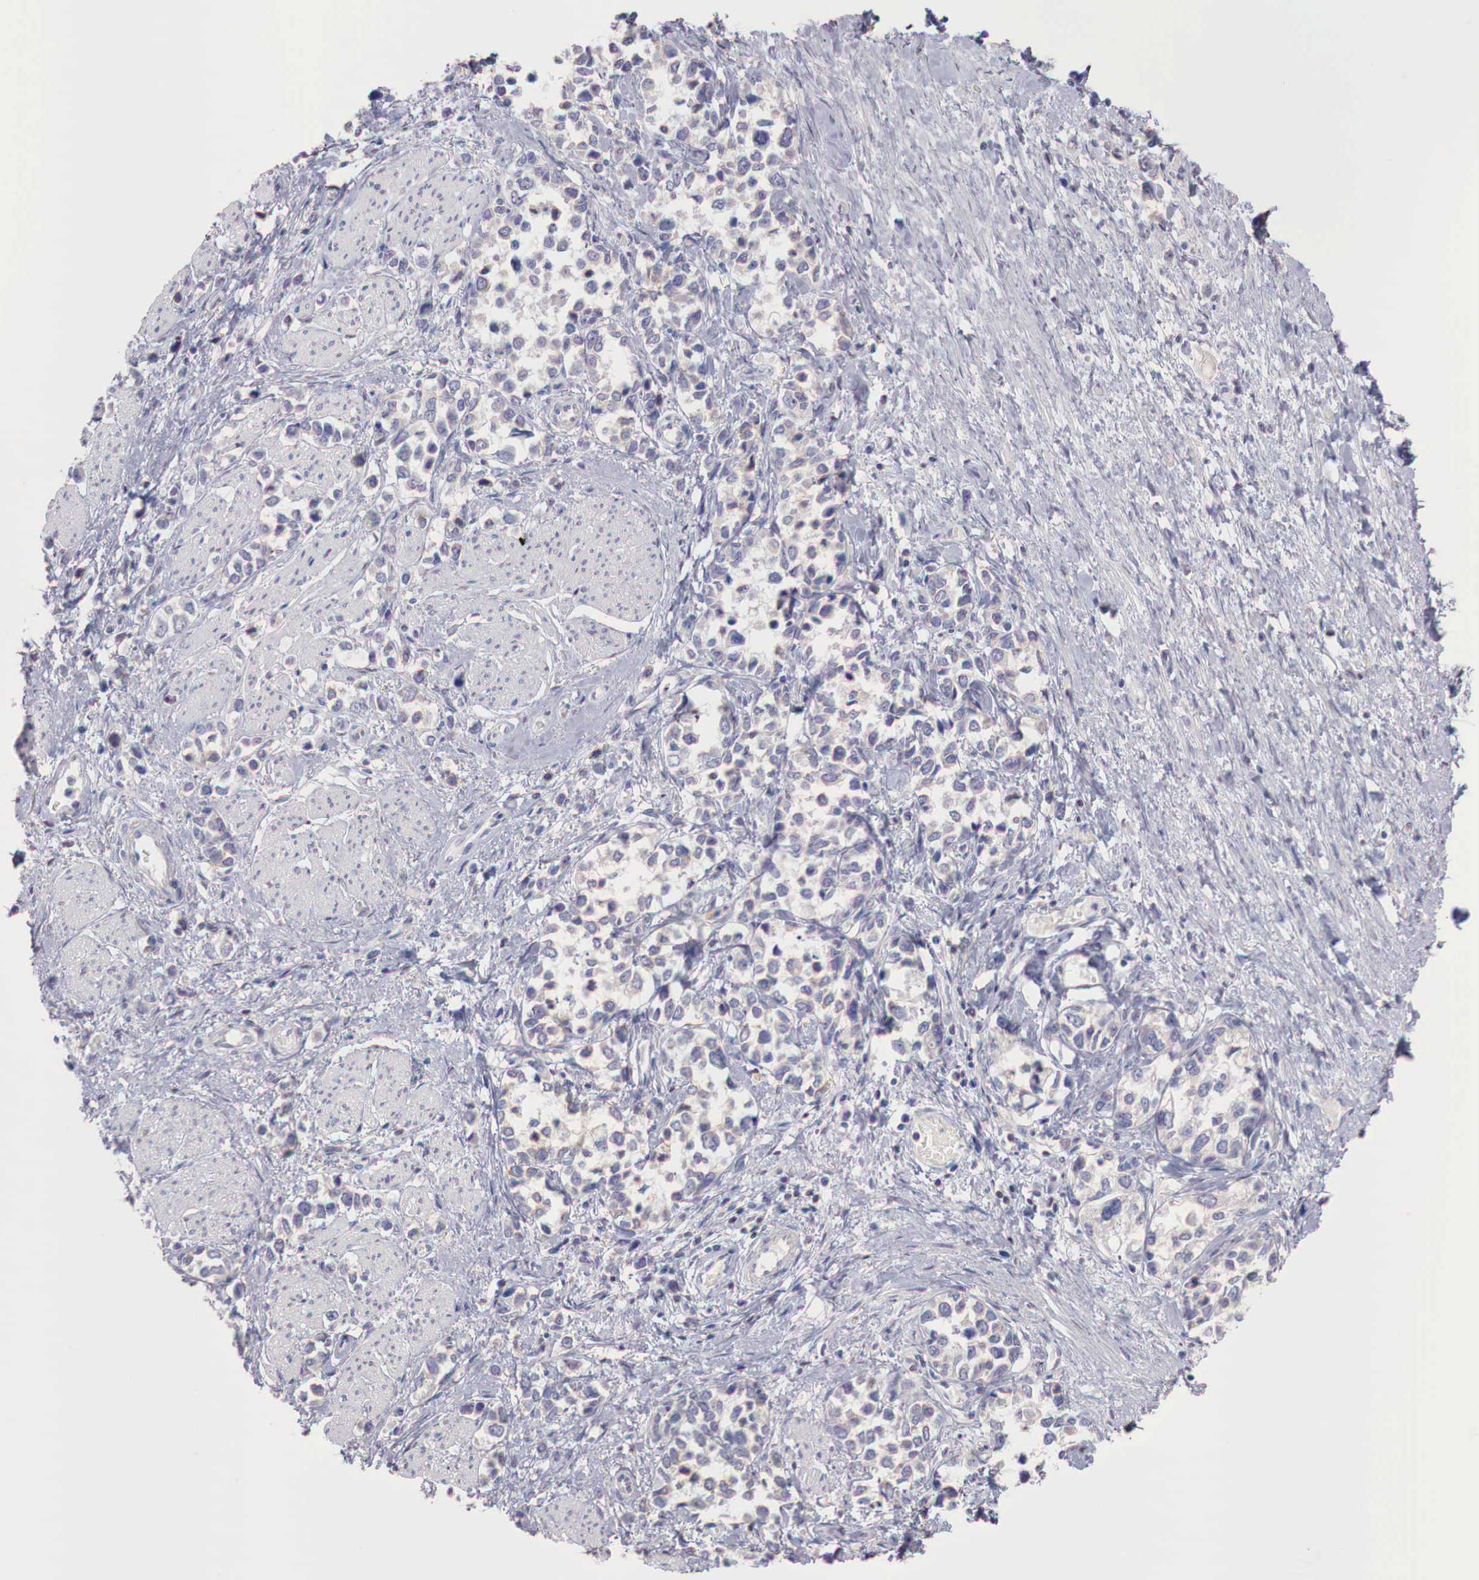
{"staining": {"intensity": "weak", "quantity": "<25%", "location": "cytoplasmic/membranous"}, "tissue": "stomach cancer", "cell_type": "Tumor cells", "image_type": "cancer", "snomed": [{"axis": "morphology", "description": "Adenocarcinoma, NOS"}, {"axis": "topography", "description": "Stomach, upper"}], "caption": "A histopathology image of human stomach adenocarcinoma is negative for staining in tumor cells. (Immunohistochemistry (ihc), brightfield microscopy, high magnification).", "gene": "XPNPEP2", "patient": {"sex": "male", "age": 76}}